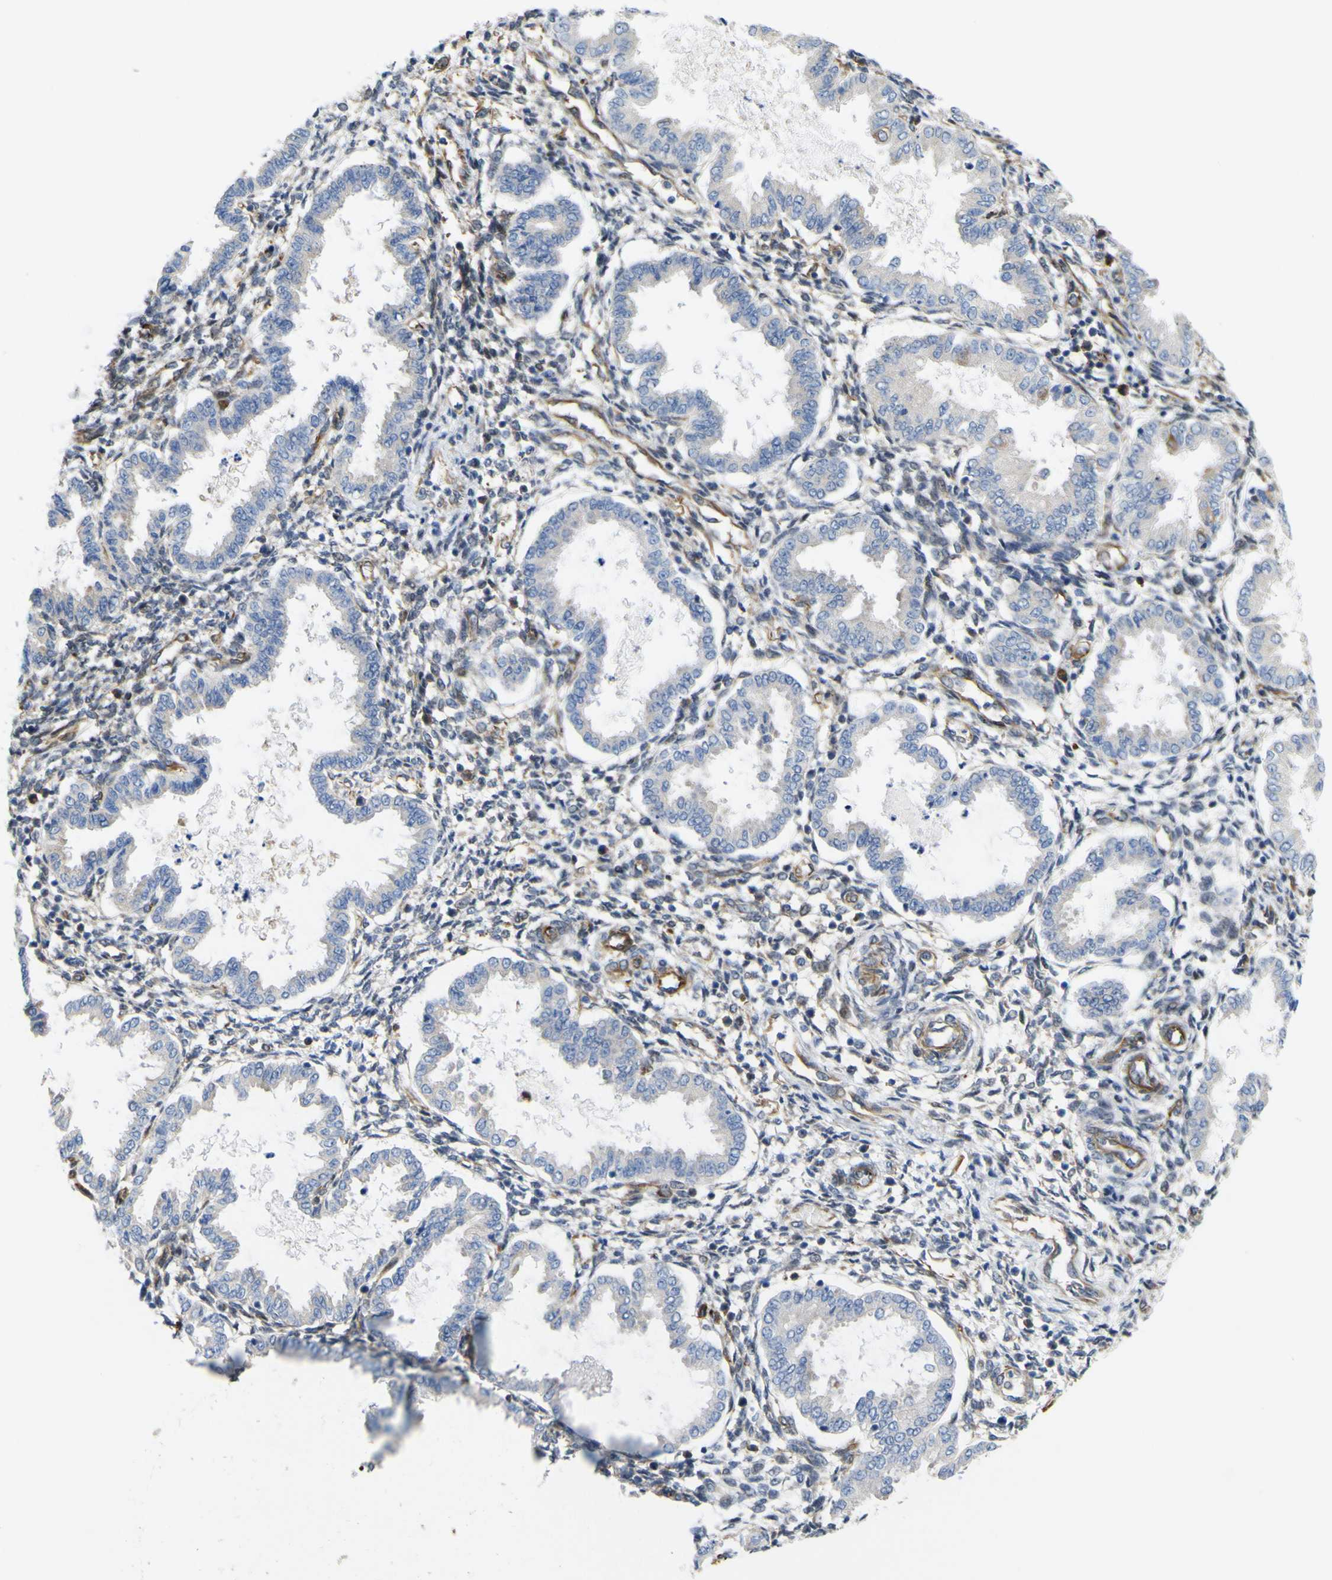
{"staining": {"intensity": "moderate", "quantity": "25%-75%", "location": "cytoplasmic/membranous"}, "tissue": "endometrium", "cell_type": "Cells in endometrial stroma", "image_type": "normal", "snomed": [{"axis": "morphology", "description": "Normal tissue, NOS"}, {"axis": "topography", "description": "Endometrium"}], "caption": "A brown stain shows moderate cytoplasmic/membranous expression of a protein in cells in endometrial stroma of benign human endometrium. The staining is performed using DAB brown chromogen to label protein expression. The nuclei are counter-stained blue using hematoxylin.", "gene": "JPH1", "patient": {"sex": "female", "age": 33}}